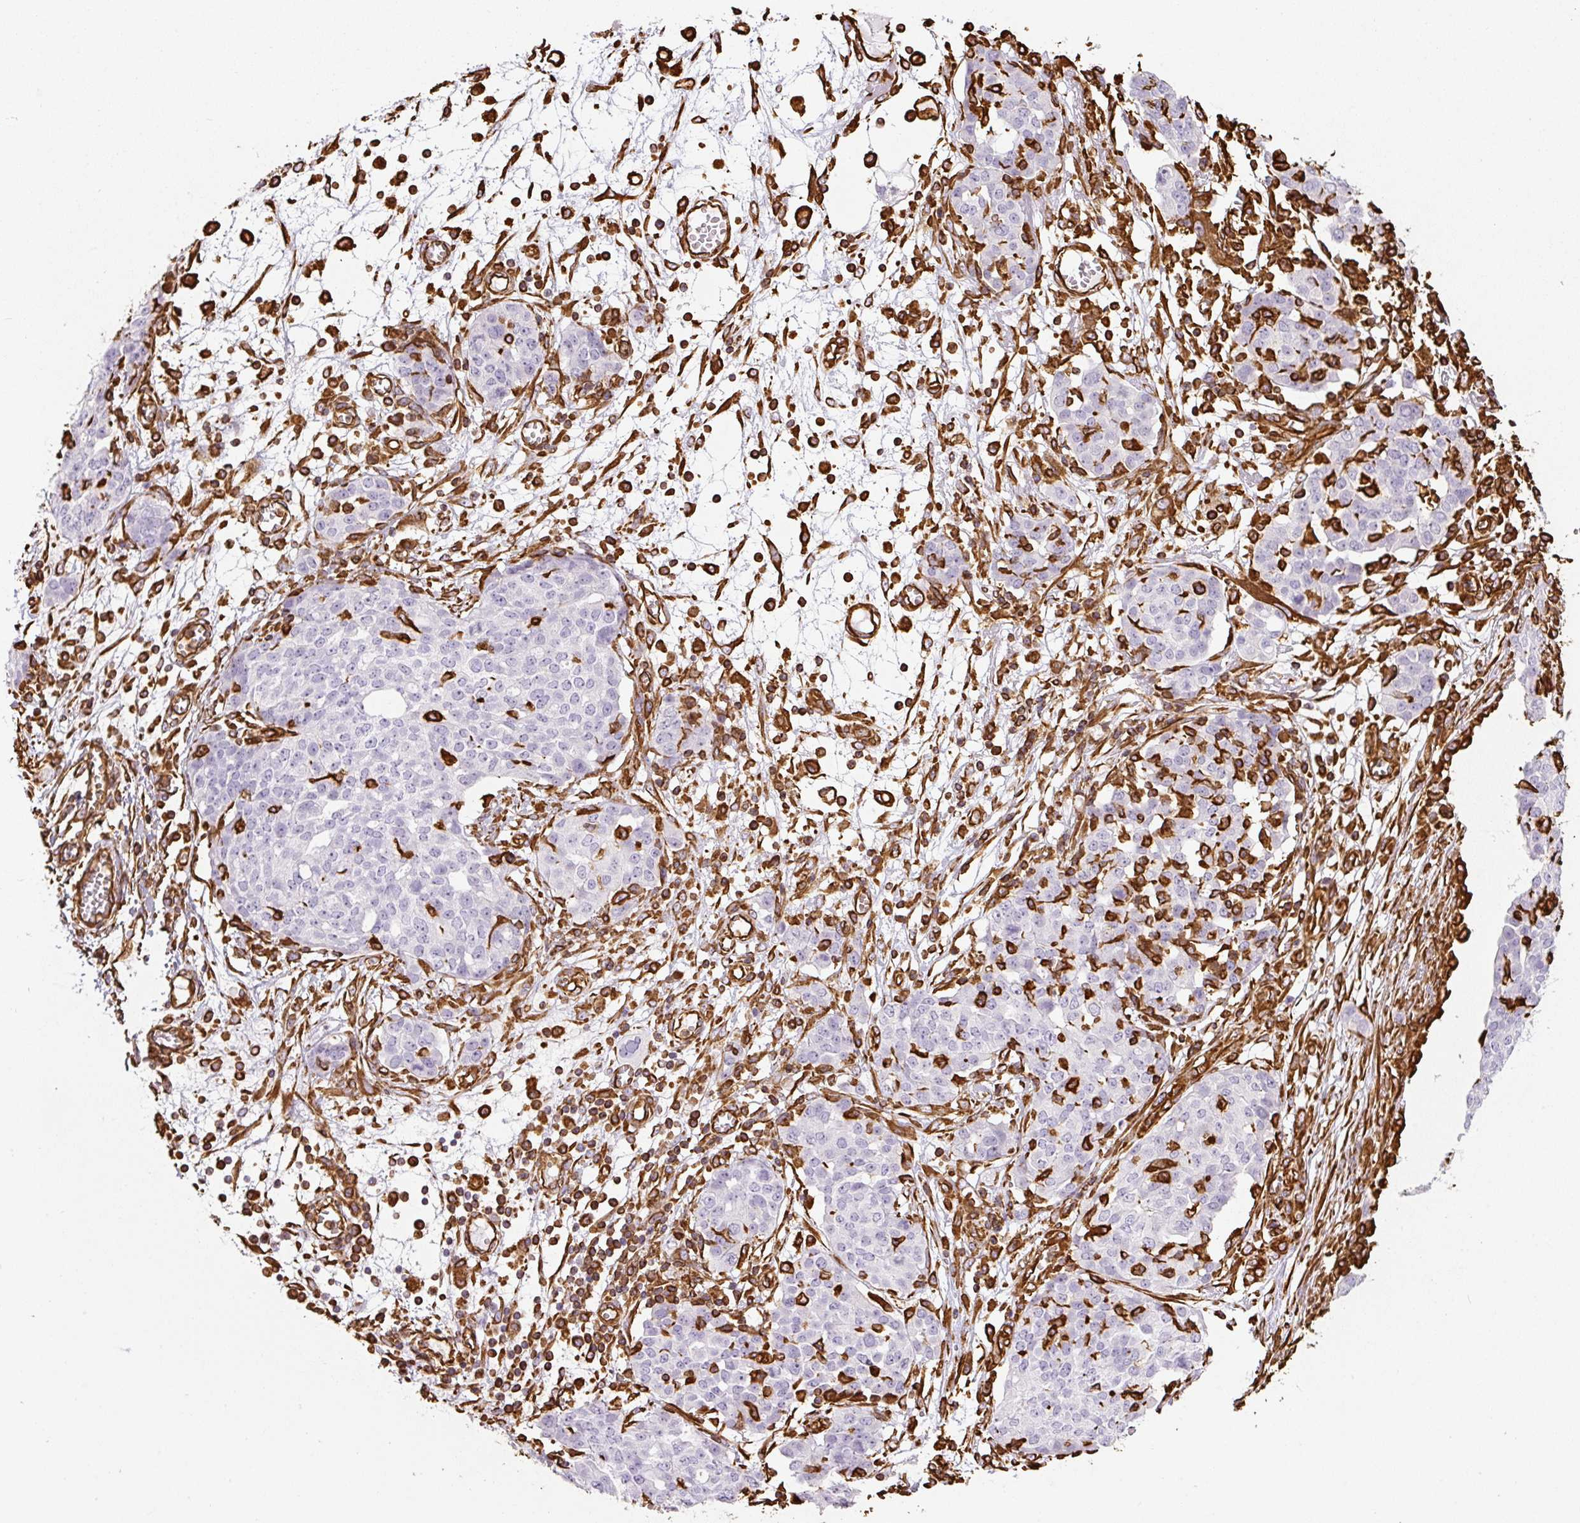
{"staining": {"intensity": "negative", "quantity": "none", "location": "none"}, "tissue": "ovarian cancer", "cell_type": "Tumor cells", "image_type": "cancer", "snomed": [{"axis": "morphology", "description": "Cystadenocarcinoma, serous, NOS"}, {"axis": "topography", "description": "Soft tissue"}, {"axis": "topography", "description": "Ovary"}], "caption": "Immunohistochemistry (IHC) photomicrograph of neoplastic tissue: human ovarian cancer (serous cystadenocarcinoma) stained with DAB exhibits no significant protein expression in tumor cells.", "gene": "VIM", "patient": {"sex": "female", "age": 57}}